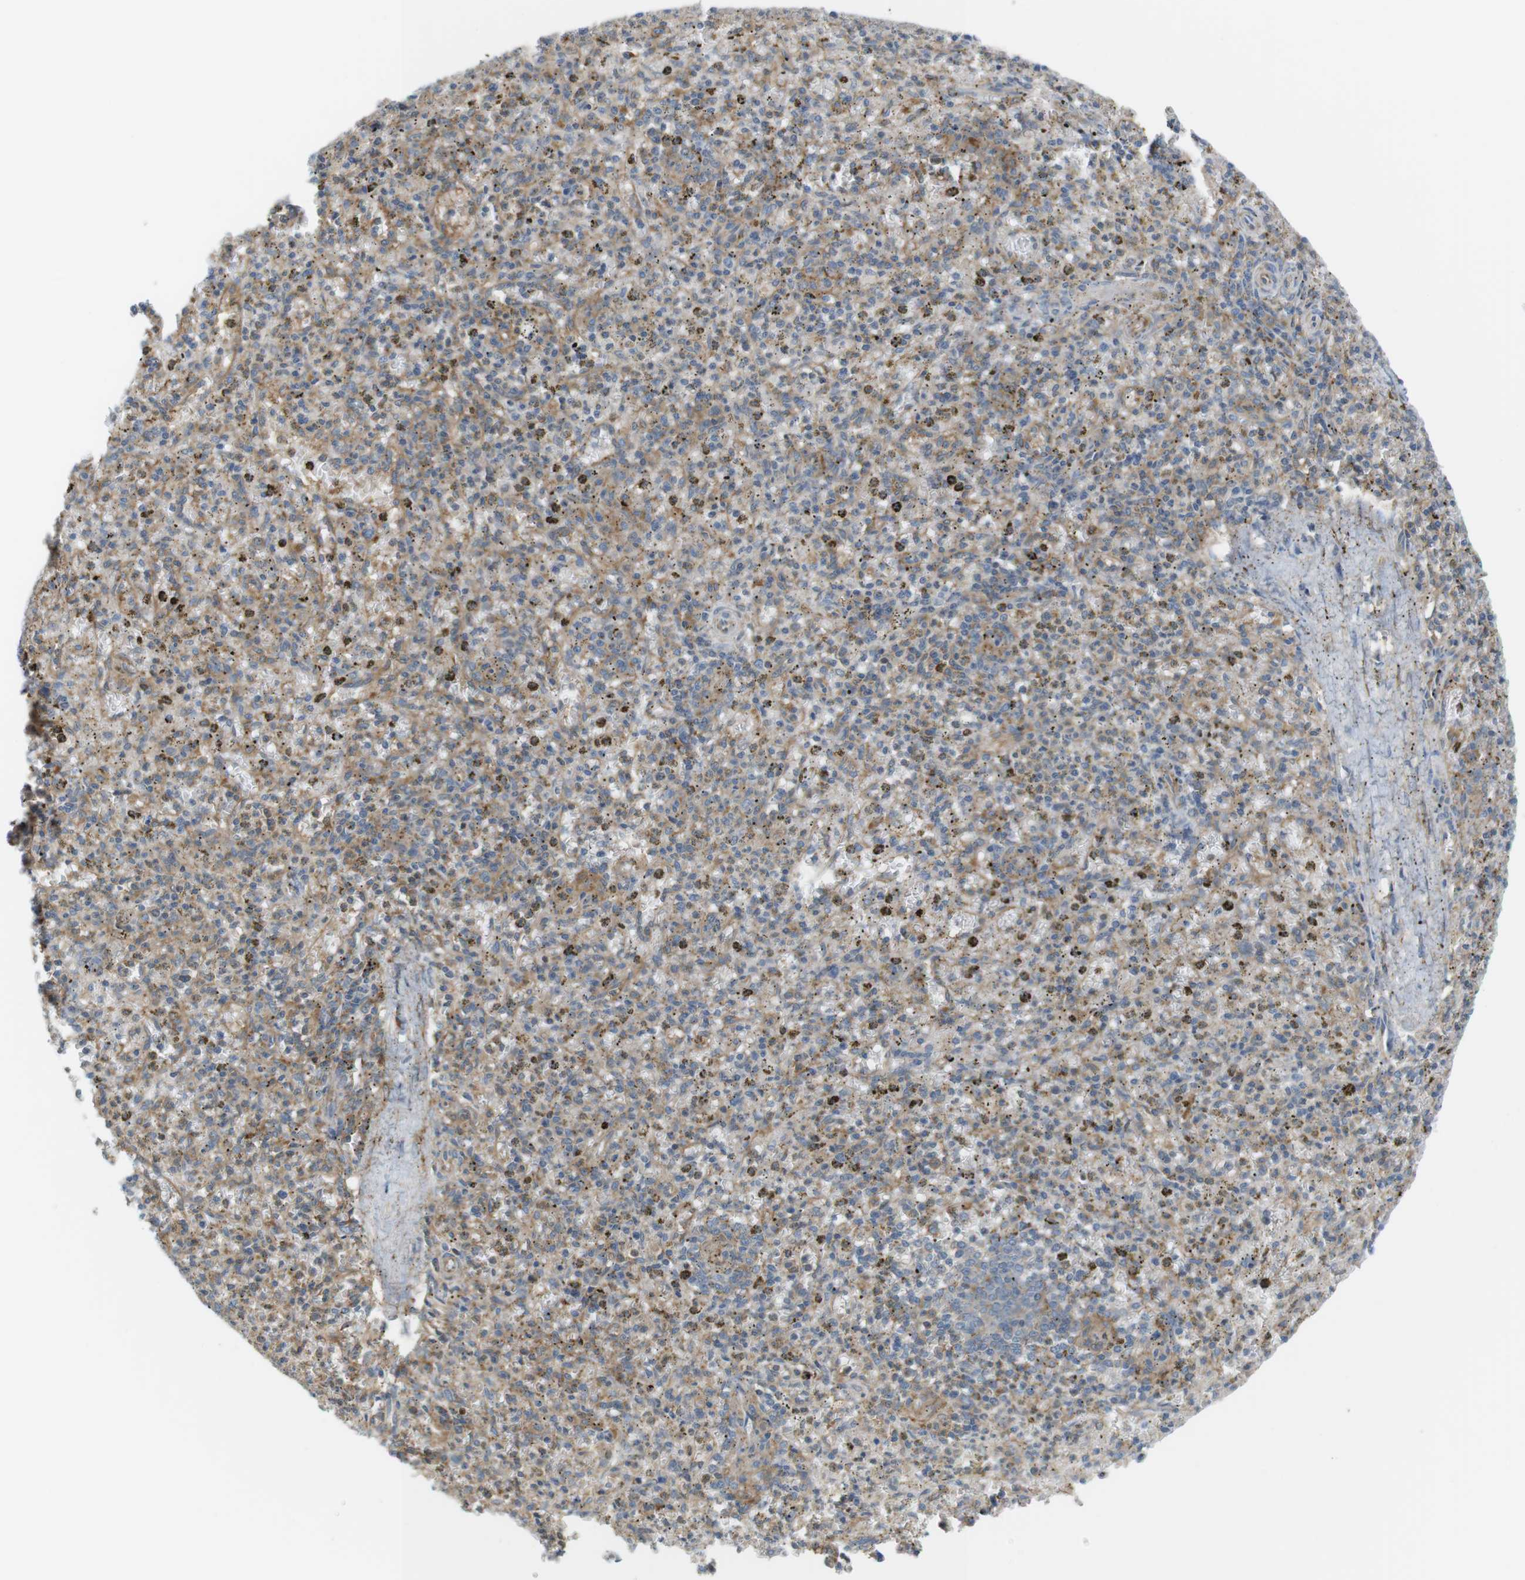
{"staining": {"intensity": "moderate", "quantity": "25%-75%", "location": "cytoplasmic/membranous"}, "tissue": "spleen", "cell_type": "Cells in red pulp", "image_type": "normal", "snomed": [{"axis": "morphology", "description": "Normal tissue, NOS"}, {"axis": "topography", "description": "Spleen"}], "caption": "Immunohistochemistry (IHC) (DAB) staining of benign human spleen shows moderate cytoplasmic/membranous protein expression in about 25%-75% of cells in red pulp.", "gene": "PEPD", "patient": {"sex": "male", "age": 72}}